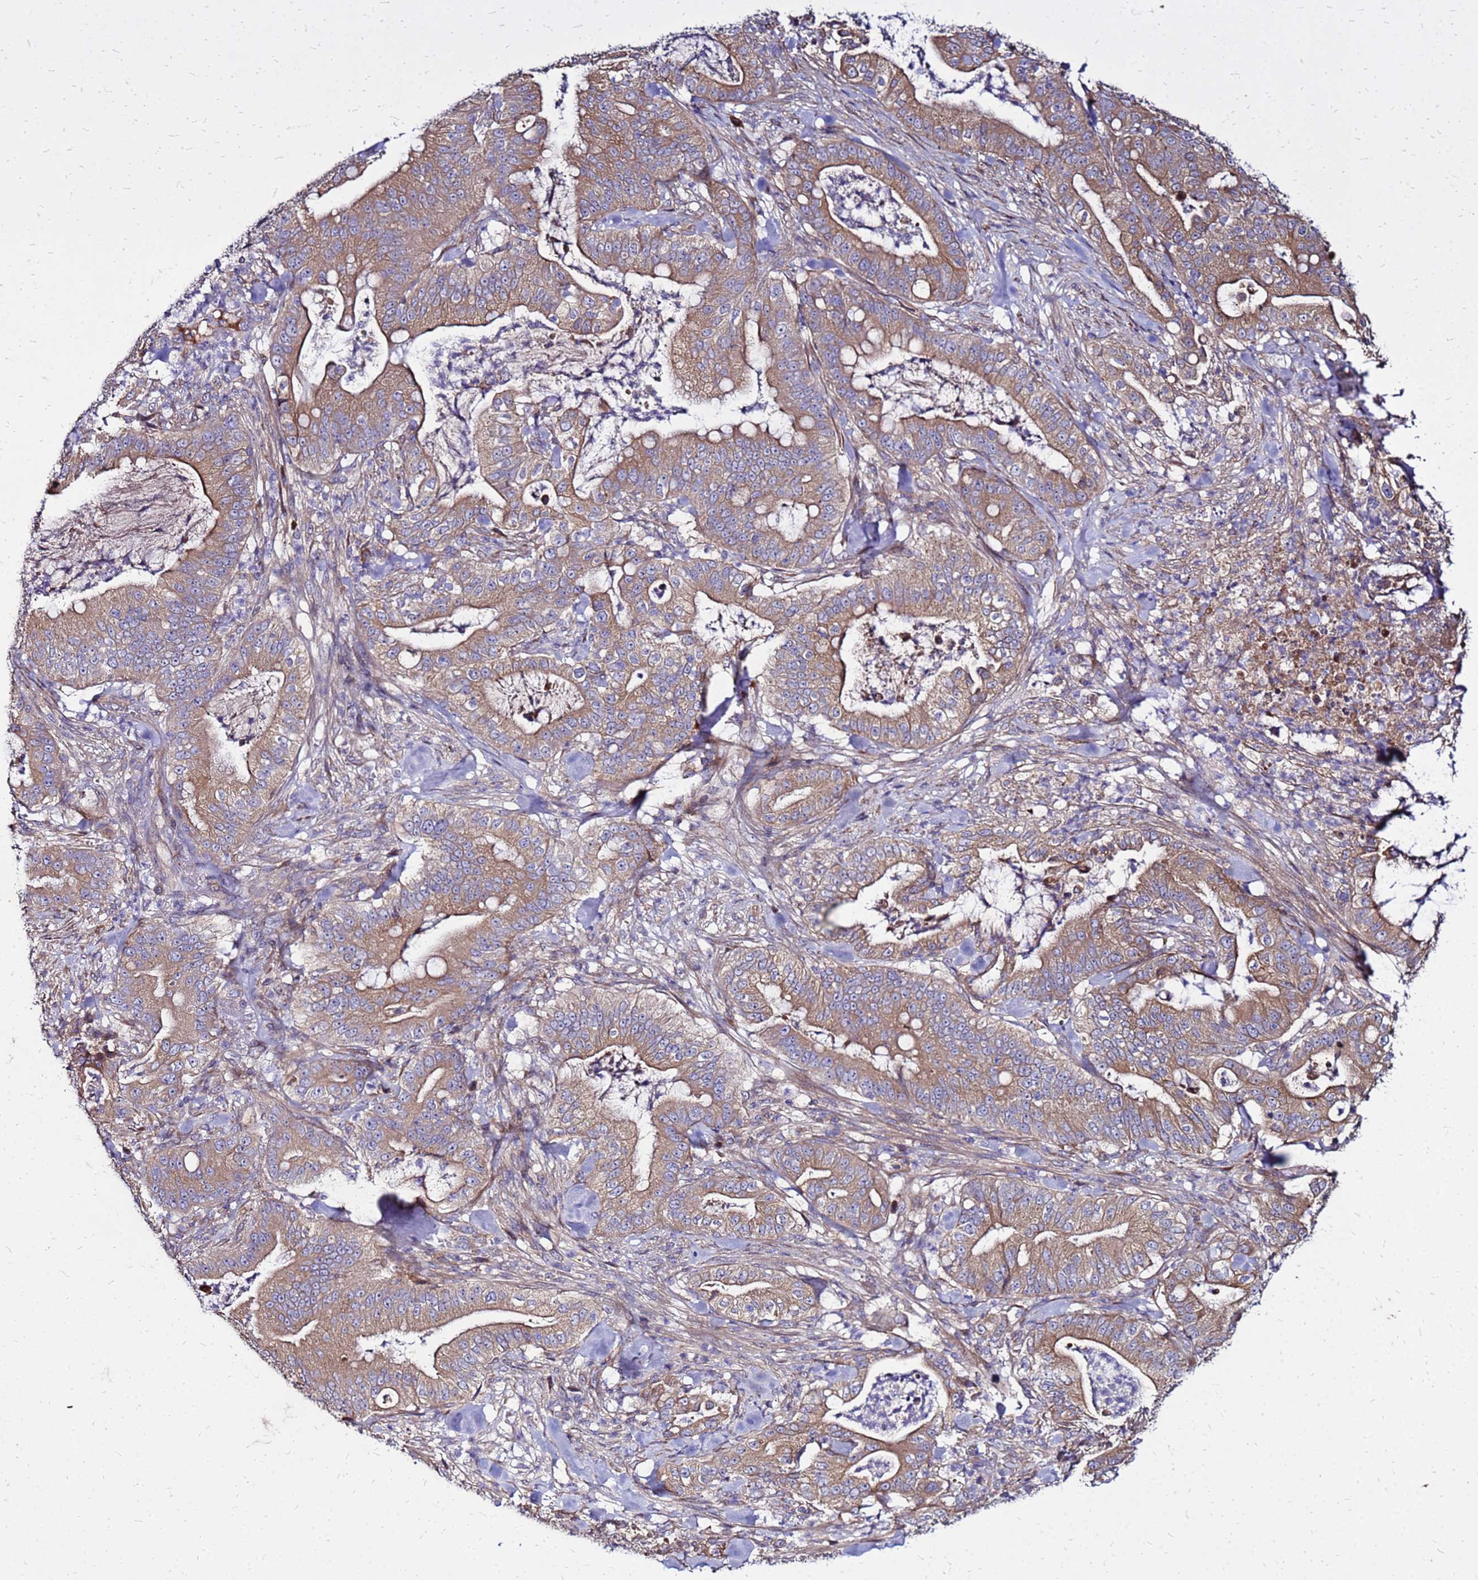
{"staining": {"intensity": "moderate", "quantity": ">75%", "location": "cytoplasmic/membranous"}, "tissue": "pancreatic cancer", "cell_type": "Tumor cells", "image_type": "cancer", "snomed": [{"axis": "morphology", "description": "Adenocarcinoma, NOS"}, {"axis": "topography", "description": "Pancreas"}], "caption": "Pancreatic cancer tissue shows moderate cytoplasmic/membranous positivity in approximately >75% of tumor cells", "gene": "VMO1", "patient": {"sex": "male", "age": 71}}